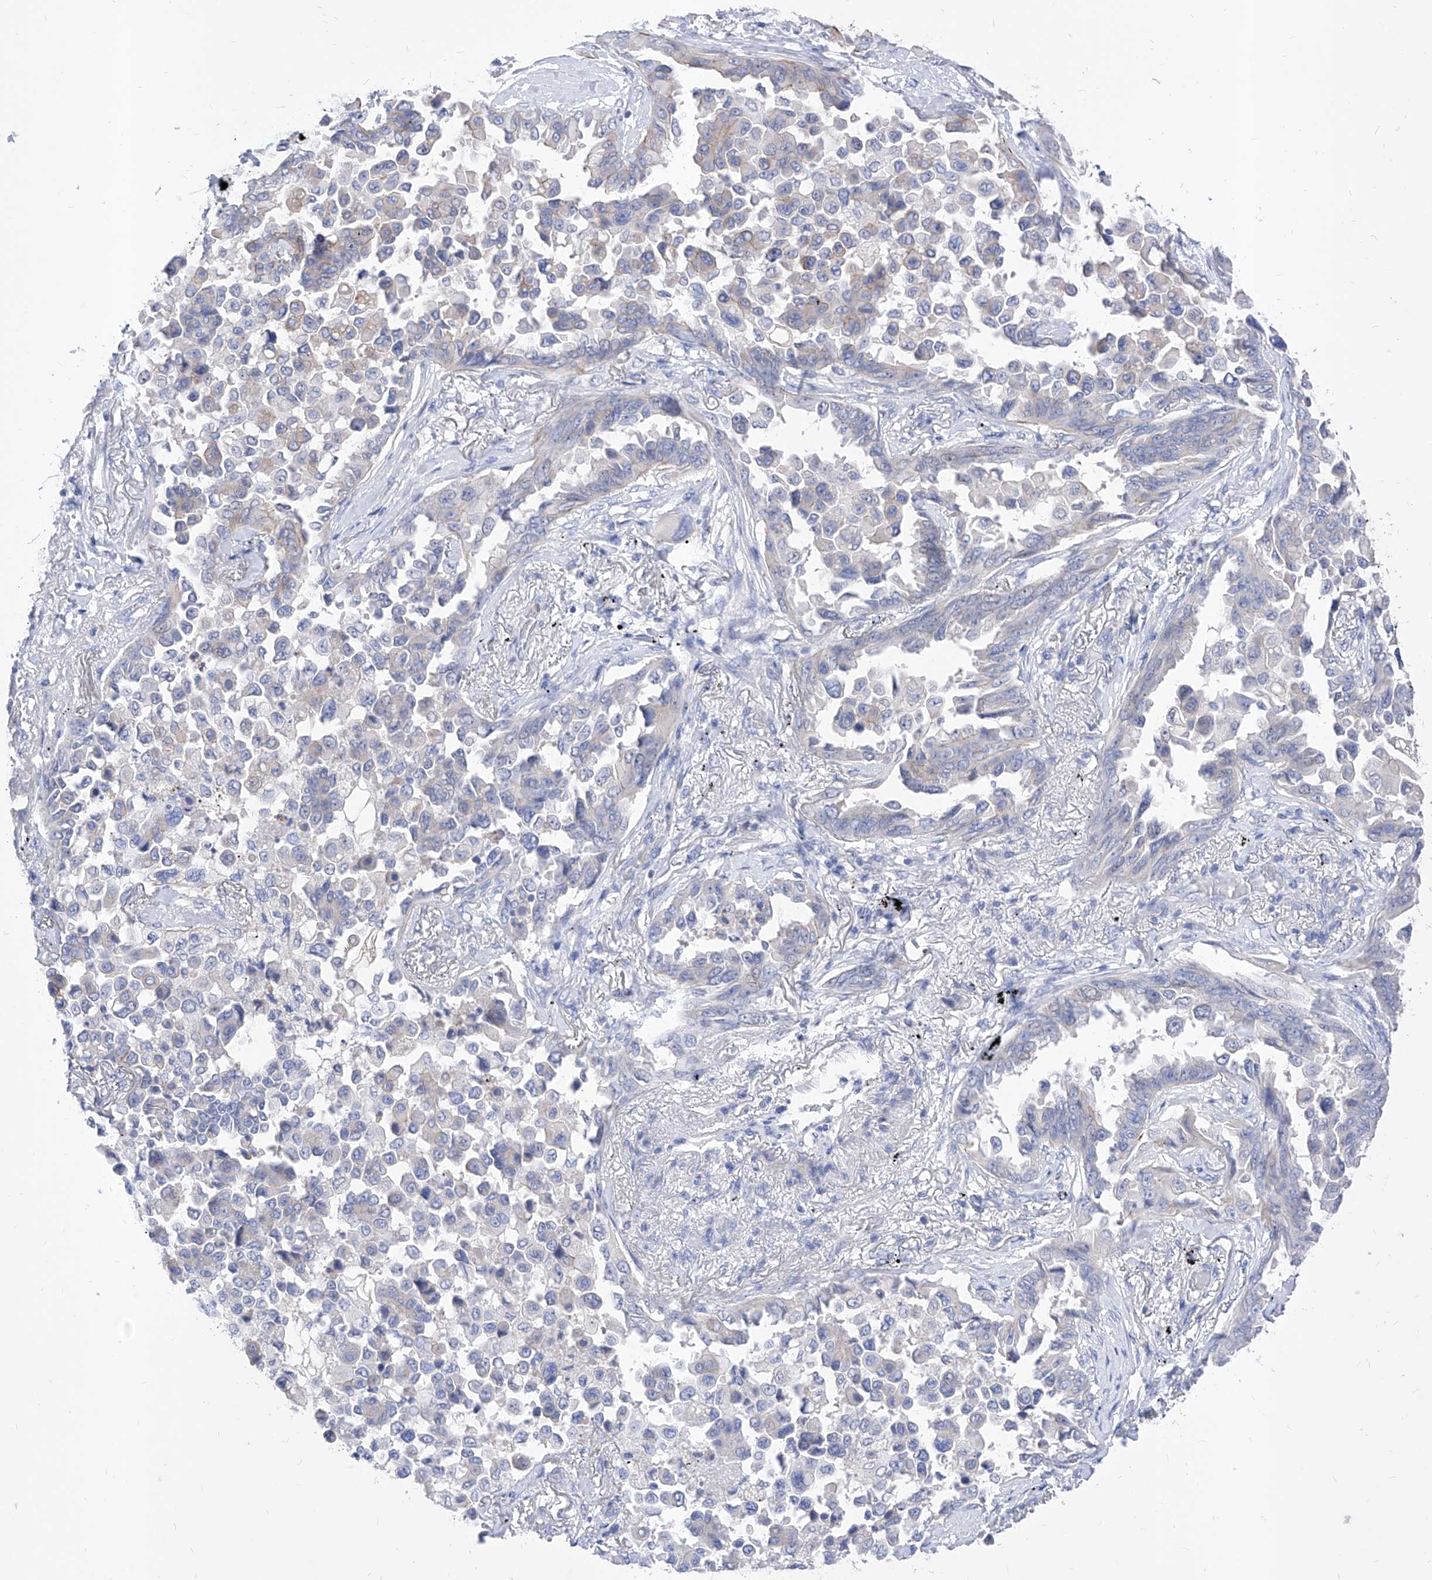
{"staining": {"intensity": "negative", "quantity": "none", "location": "none"}, "tissue": "lung cancer", "cell_type": "Tumor cells", "image_type": "cancer", "snomed": [{"axis": "morphology", "description": "Adenocarcinoma, NOS"}, {"axis": "topography", "description": "Lung"}], "caption": "IHC micrograph of neoplastic tissue: adenocarcinoma (lung) stained with DAB (3,3'-diaminobenzidine) demonstrates no significant protein expression in tumor cells.", "gene": "VAX1", "patient": {"sex": "female", "age": 67}}